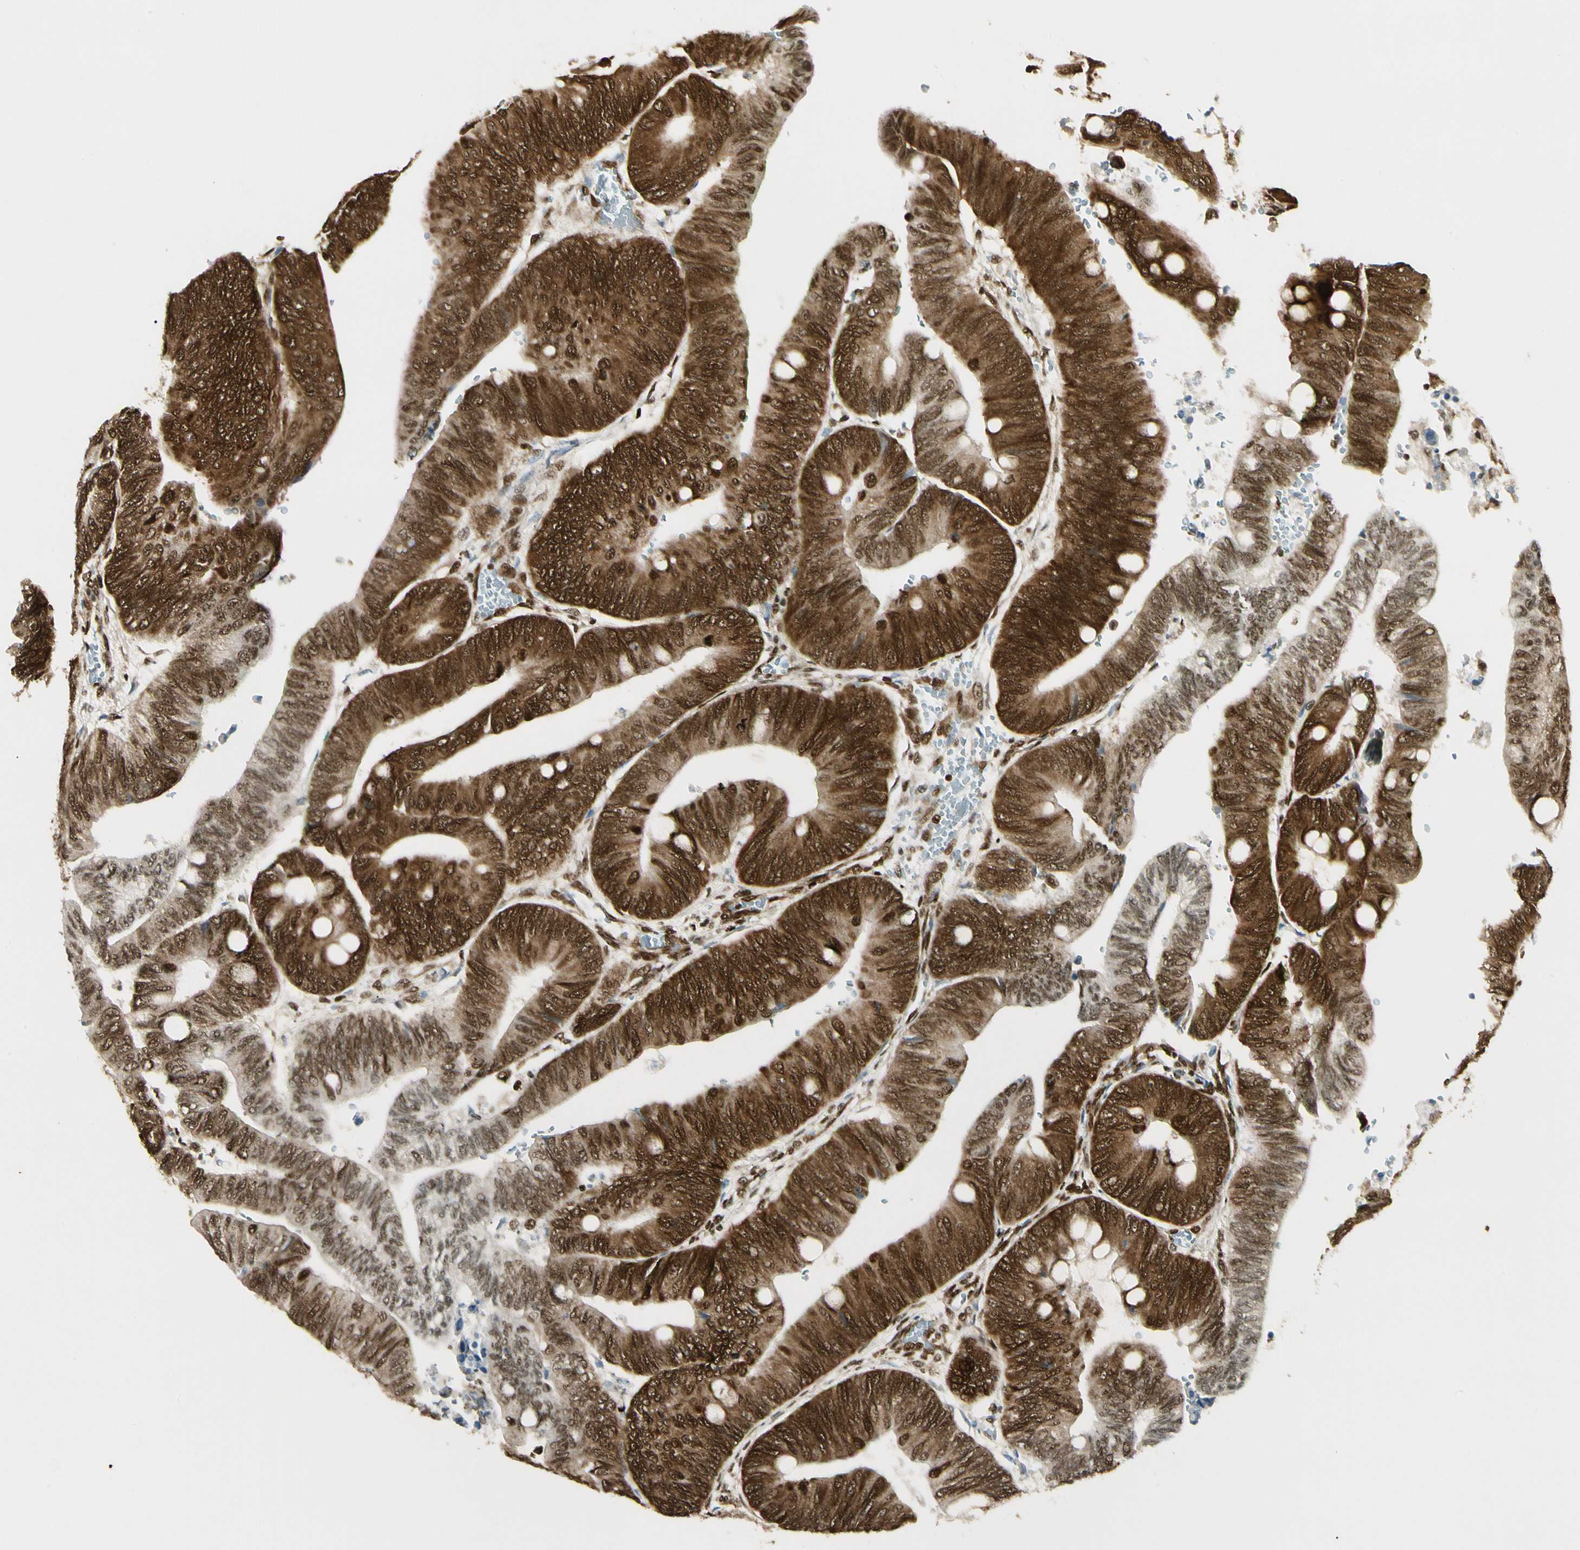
{"staining": {"intensity": "strong", "quantity": ">75%", "location": "cytoplasmic/membranous,nuclear"}, "tissue": "colorectal cancer", "cell_type": "Tumor cells", "image_type": "cancer", "snomed": [{"axis": "morphology", "description": "Normal tissue, NOS"}, {"axis": "morphology", "description": "Adenocarcinoma, NOS"}, {"axis": "topography", "description": "Rectum"}, {"axis": "topography", "description": "Peripheral nerve tissue"}], "caption": "Tumor cells demonstrate high levels of strong cytoplasmic/membranous and nuclear expression in about >75% of cells in colorectal cancer.", "gene": "FUS", "patient": {"sex": "male", "age": 92}}